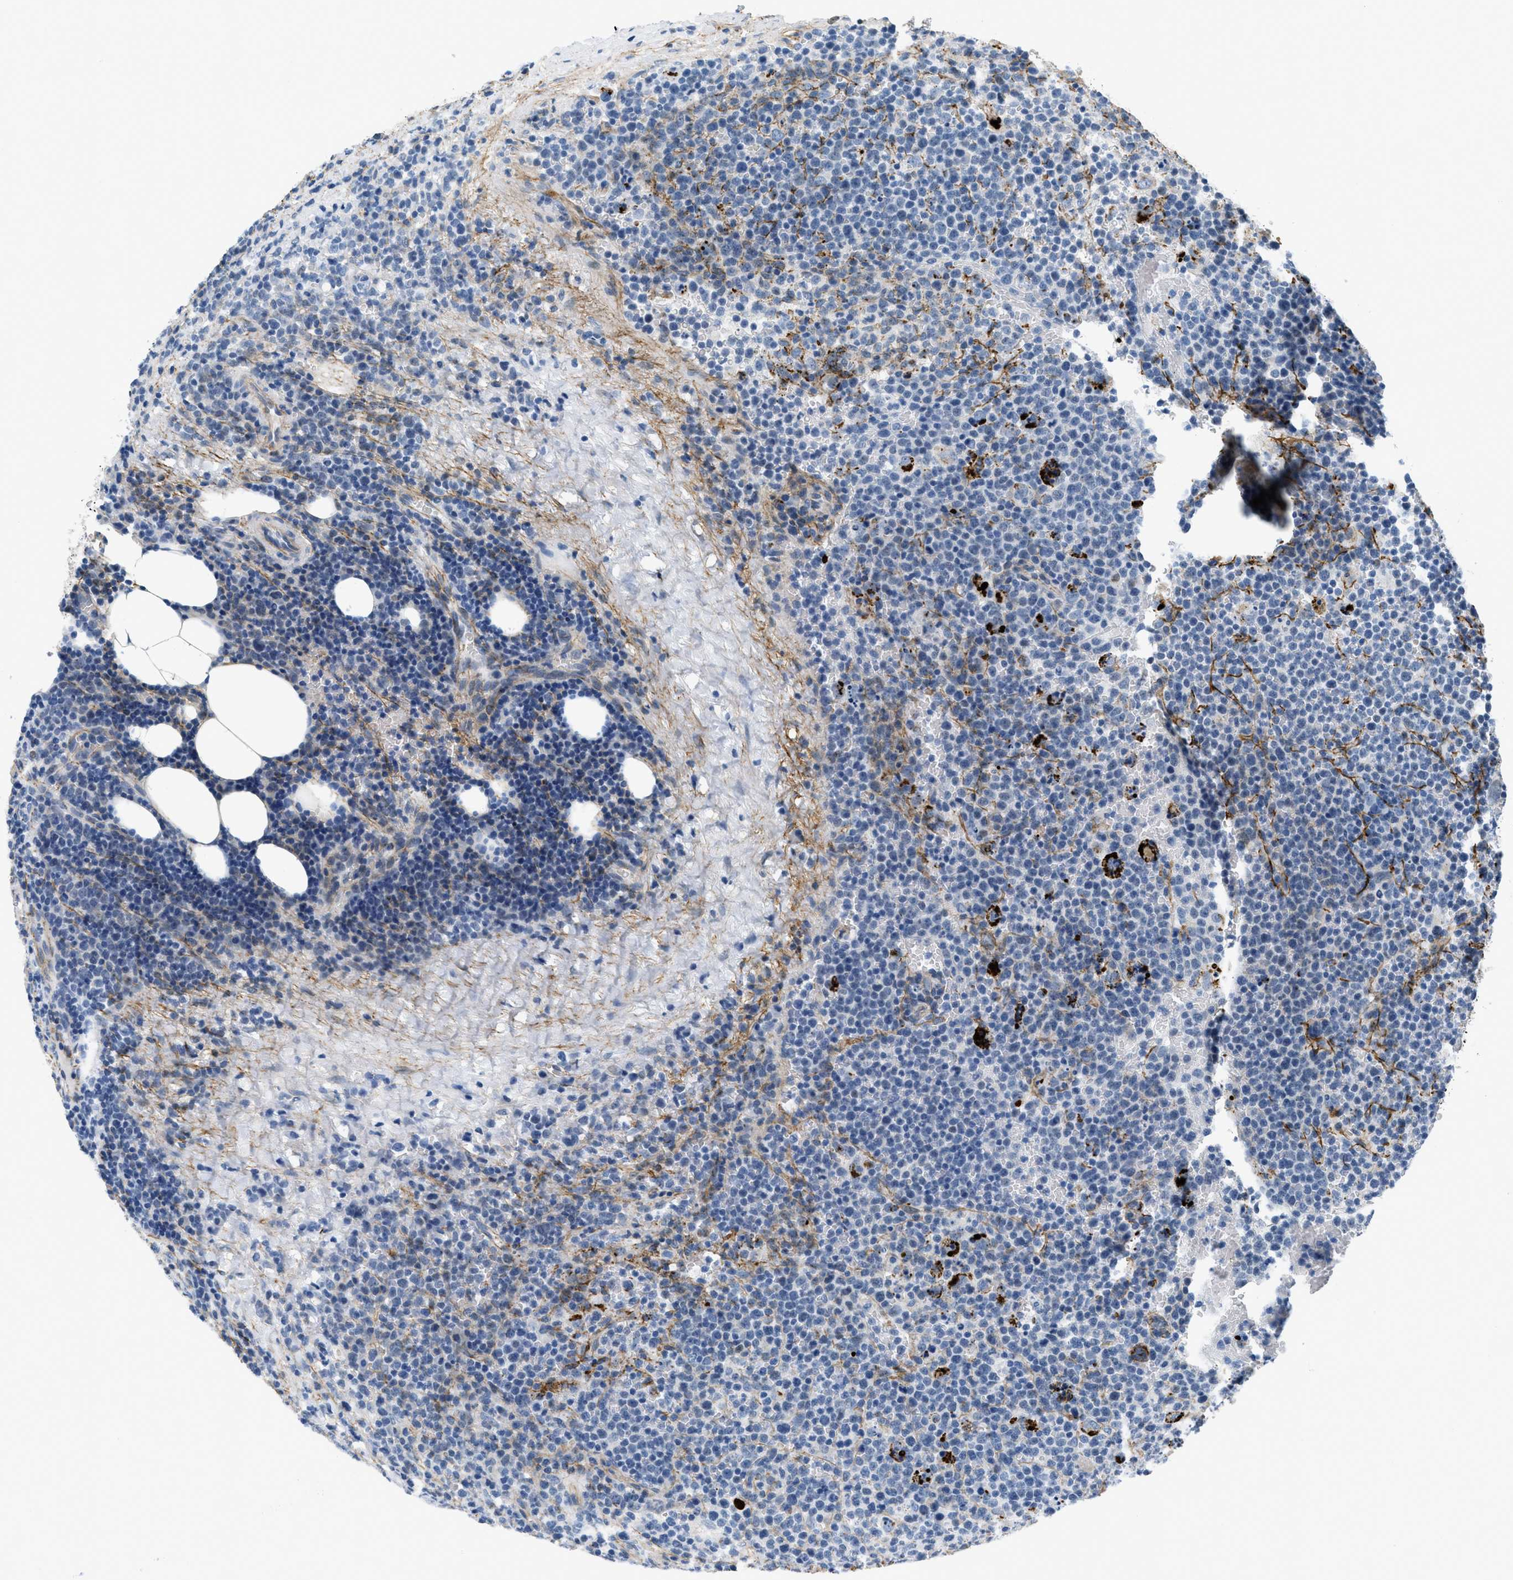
{"staining": {"intensity": "negative", "quantity": "none", "location": "none"}, "tissue": "lymphoma", "cell_type": "Tumor cells", "image_type": "cancer", "snomed": [{"axis": "morphology", "description": "Malignant lymphoma, non-Hodgkin's type, High grade"}, {"axis": "topography", "description": "Lymph node"}], "caption": "Photomicrograph shows no significant protein positivity in tumor cells of high-grade malignant lymphoma, non-Hodgkin's type.", "gene": "FBN1", "patient": {"sex": "male", "age": 61}}